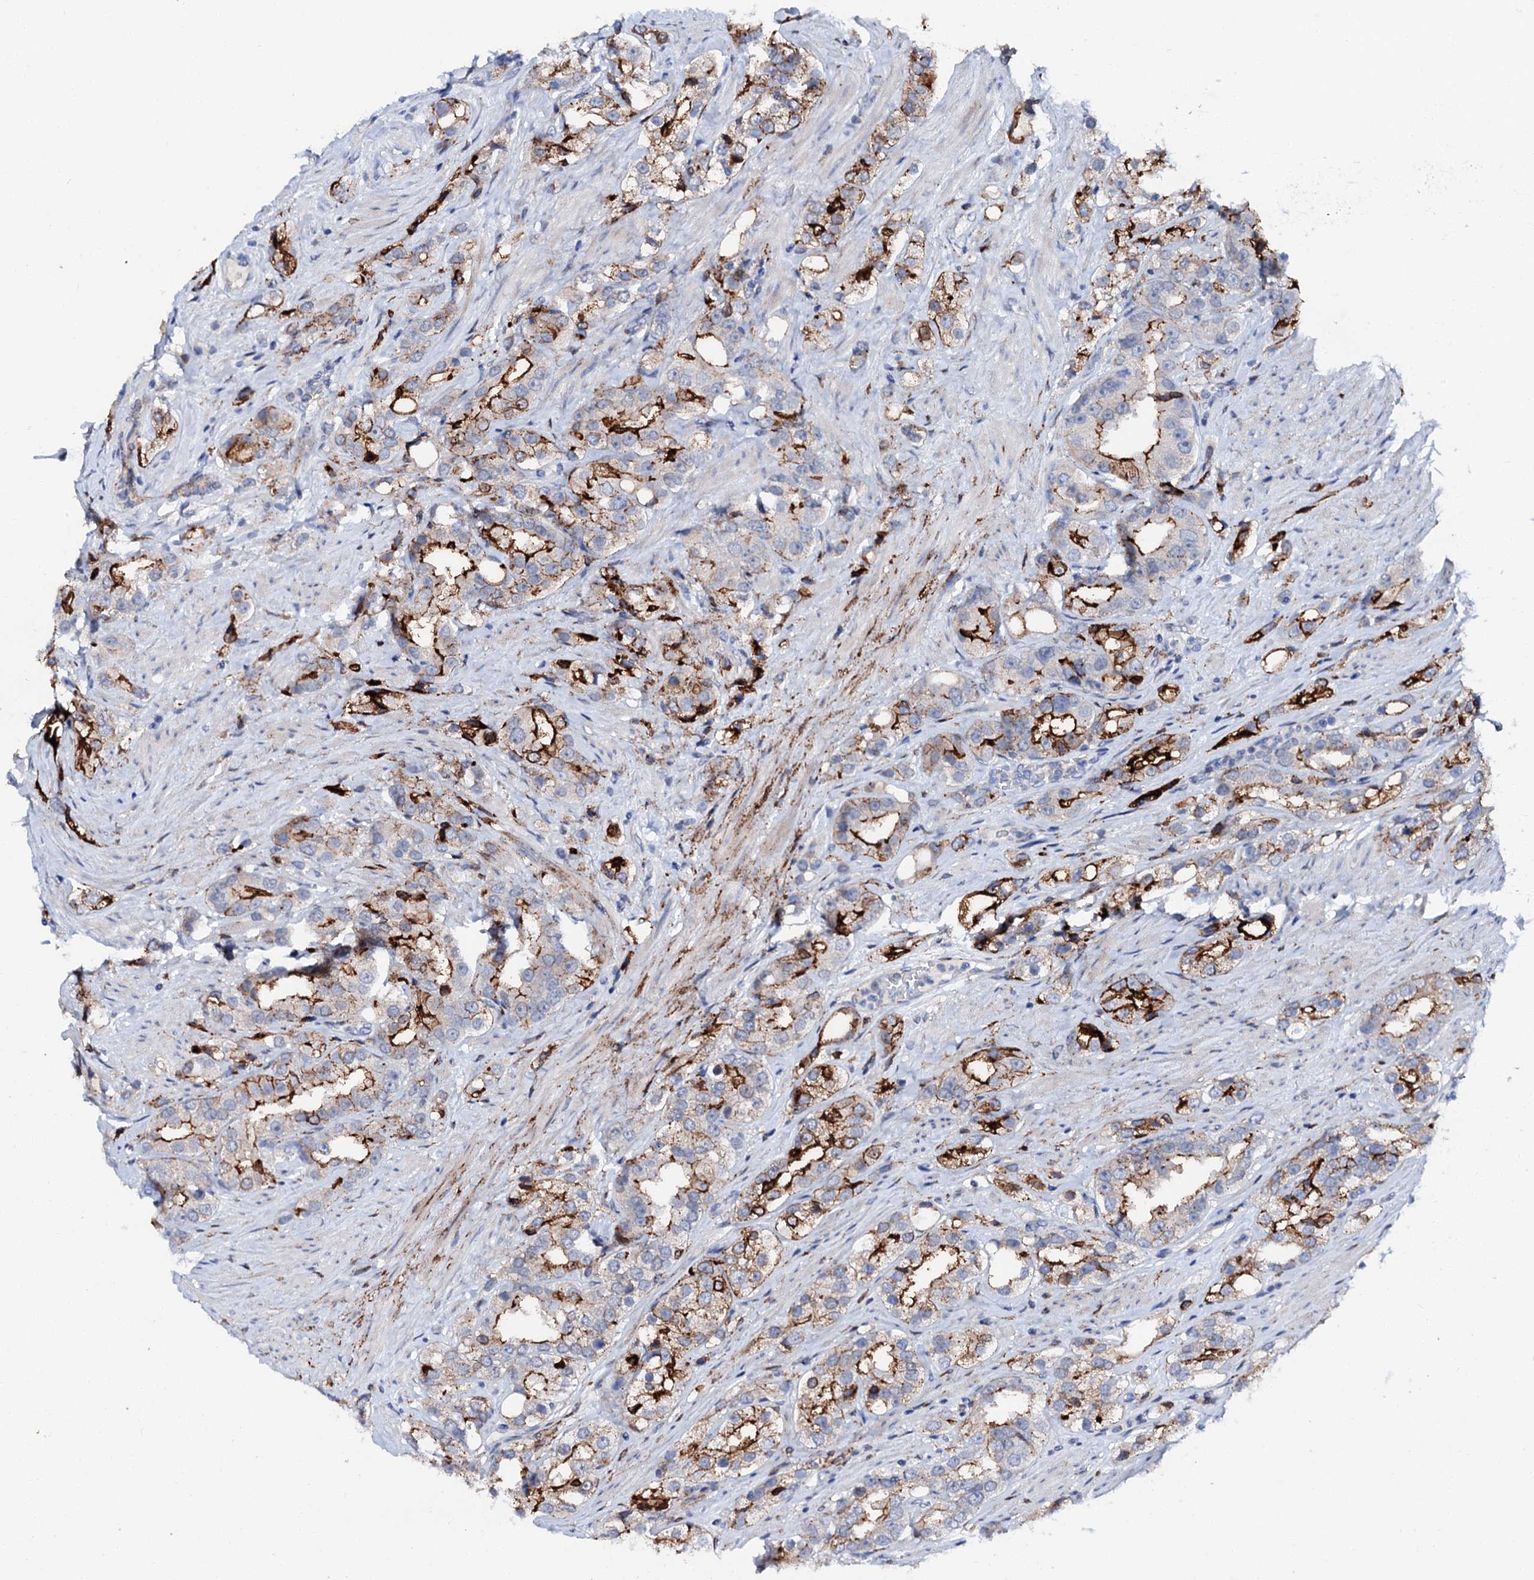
{"staining": {"intensity": "strong", "quantity": "25%-75%", "location": "cytoplasmic/membranous"}, "tissue": "prostate cancer", "cell_type": "Tumor cells", "image_type": "cancer", "snomed": [{"axis": "morphology", "description": "Adenocarcinoma, NOS"}, {"axis": "topography", "description": "Prostate"}], "caption": "Tumor cells reveal high levels of strong cytoplasmic/membranous staining in about 25%-75% of cells in human prostate cancer.", "gene": "MED13L", "patient": {"sex": "male", "age": 79}}